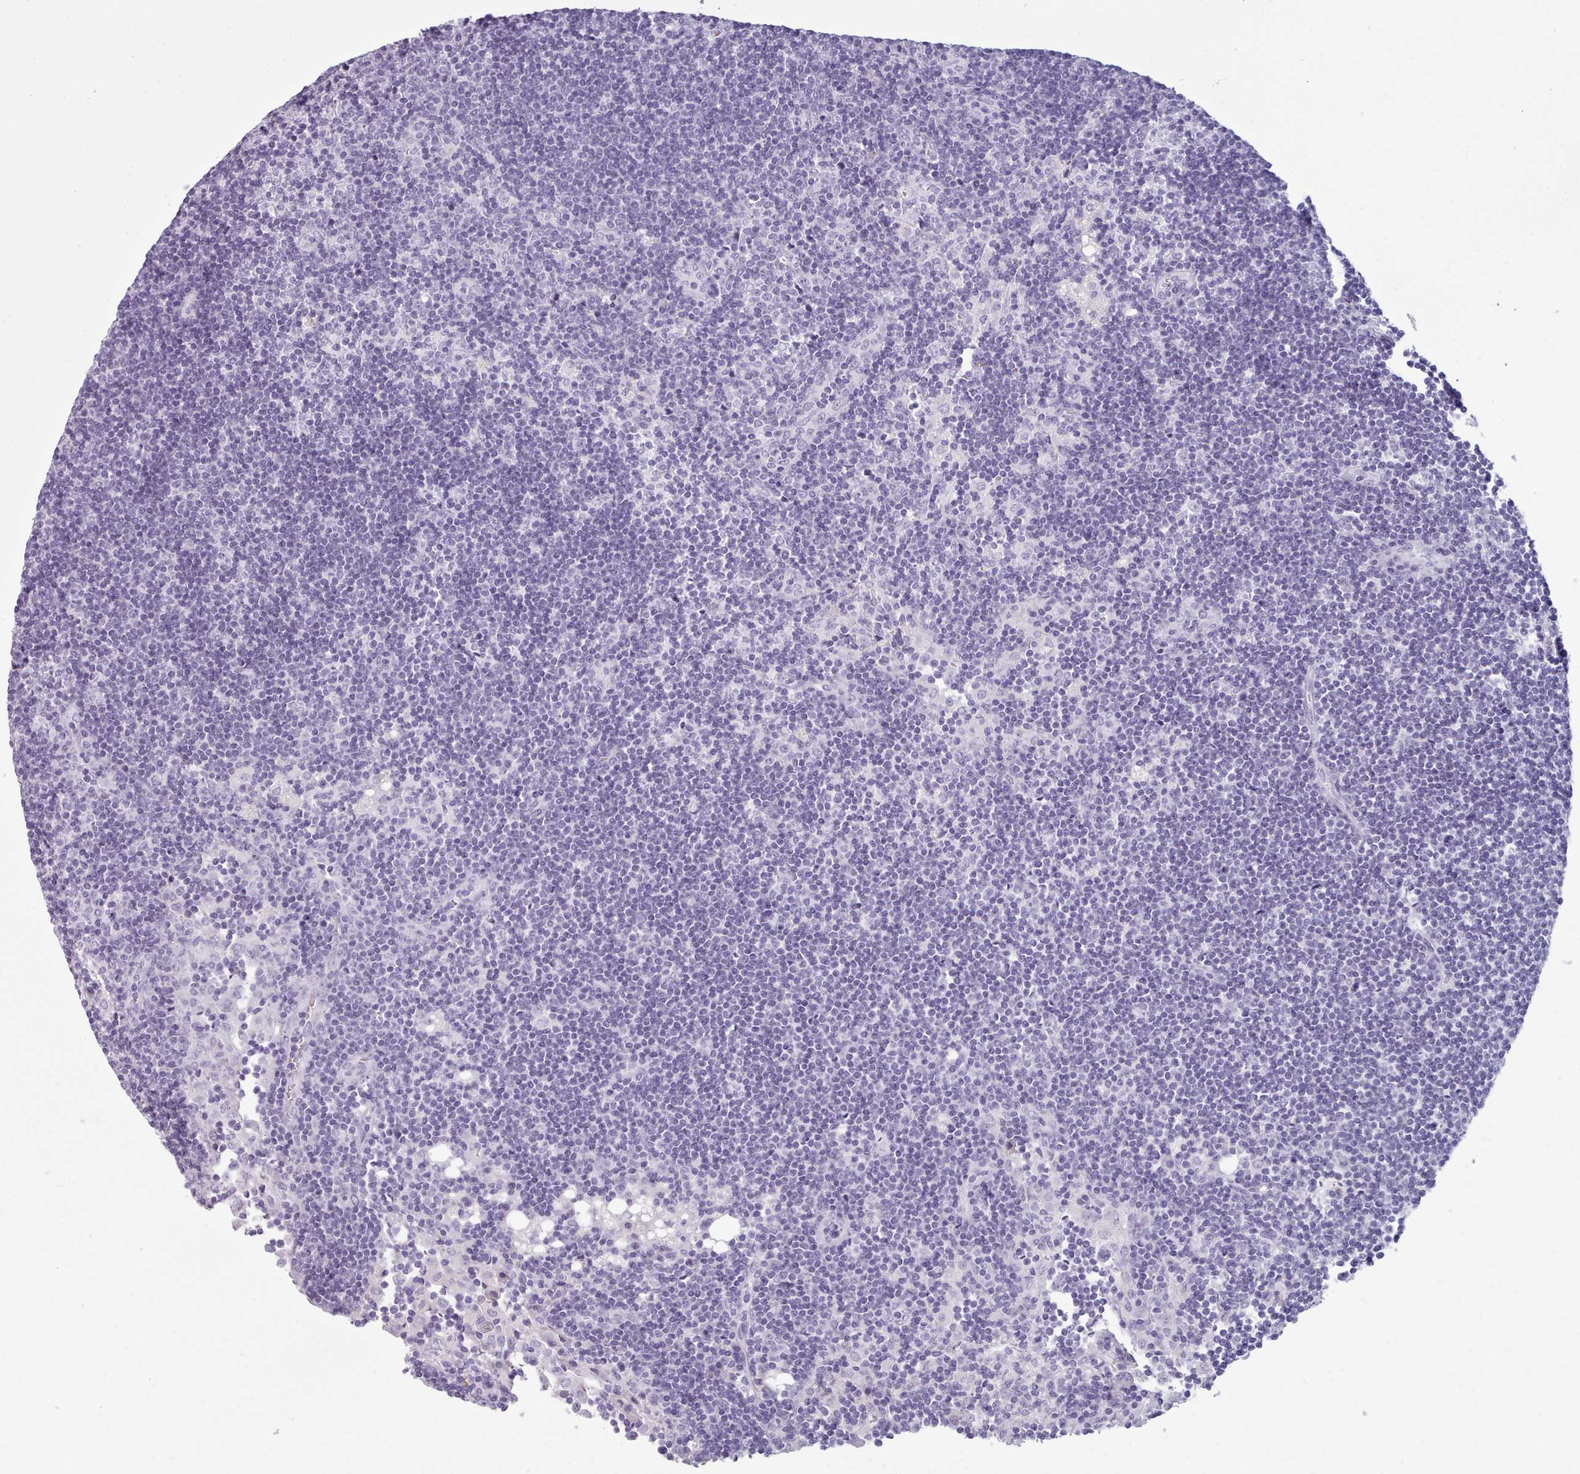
{"staining": {"intensity": "negative", "quantity": "none", "location": "none"}, "tissue": "lymph node", "cell_type": "Germinal center cells", "image_type": "normal", "snomed": [{"axis": "morphology", "description": "Normal tissue, NOS"}, {"axis": "topography", "description": "Lymph node"}], "caption": "This is an immunohistochemistry image of benign human lymph node. There is no positivity in germinal center cells.", "gene": "ZNF43", "patient": {"sex": "male", "age": 24}}